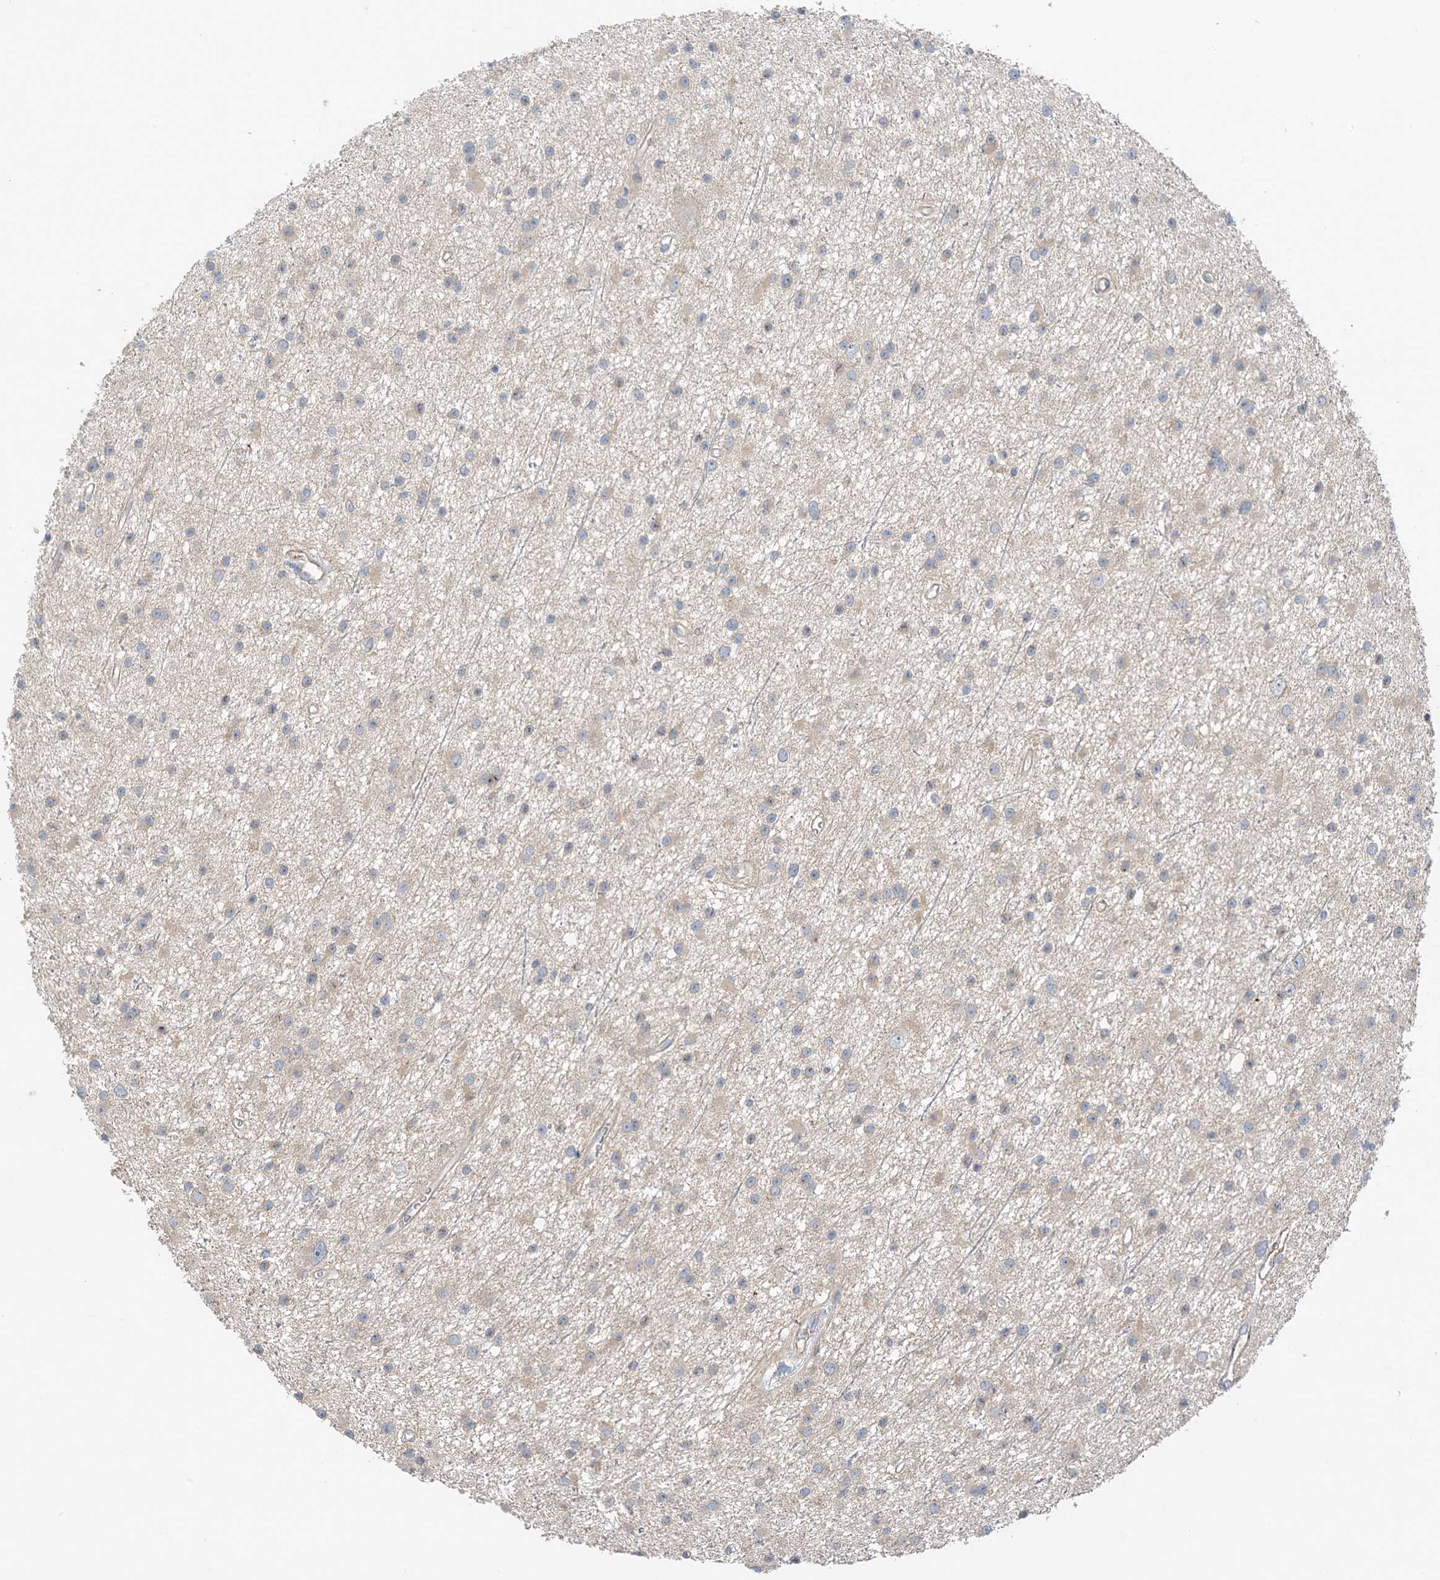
{"staining": {"intensity": "weak", "quantity": "25%-75%", "location": "cytoplasmic/membranous"}, "tissue": "glioma", "cell_type": "Tumor cells", "image_type": "cancer", "snomed": [{"axis": "morphology", "description": "Glioma, malignant, Low grade"}, {"axis": "topography", "description": "Cerebral cortex"}], "caption": "Glioma tissue reveals weak cytoplasmic/membranous staining in about 25%-75% of tumor cells, visualized by immunohistochemistry.", "gene": "KIFBP", "patient": {"sex": "female", "age": 39}}